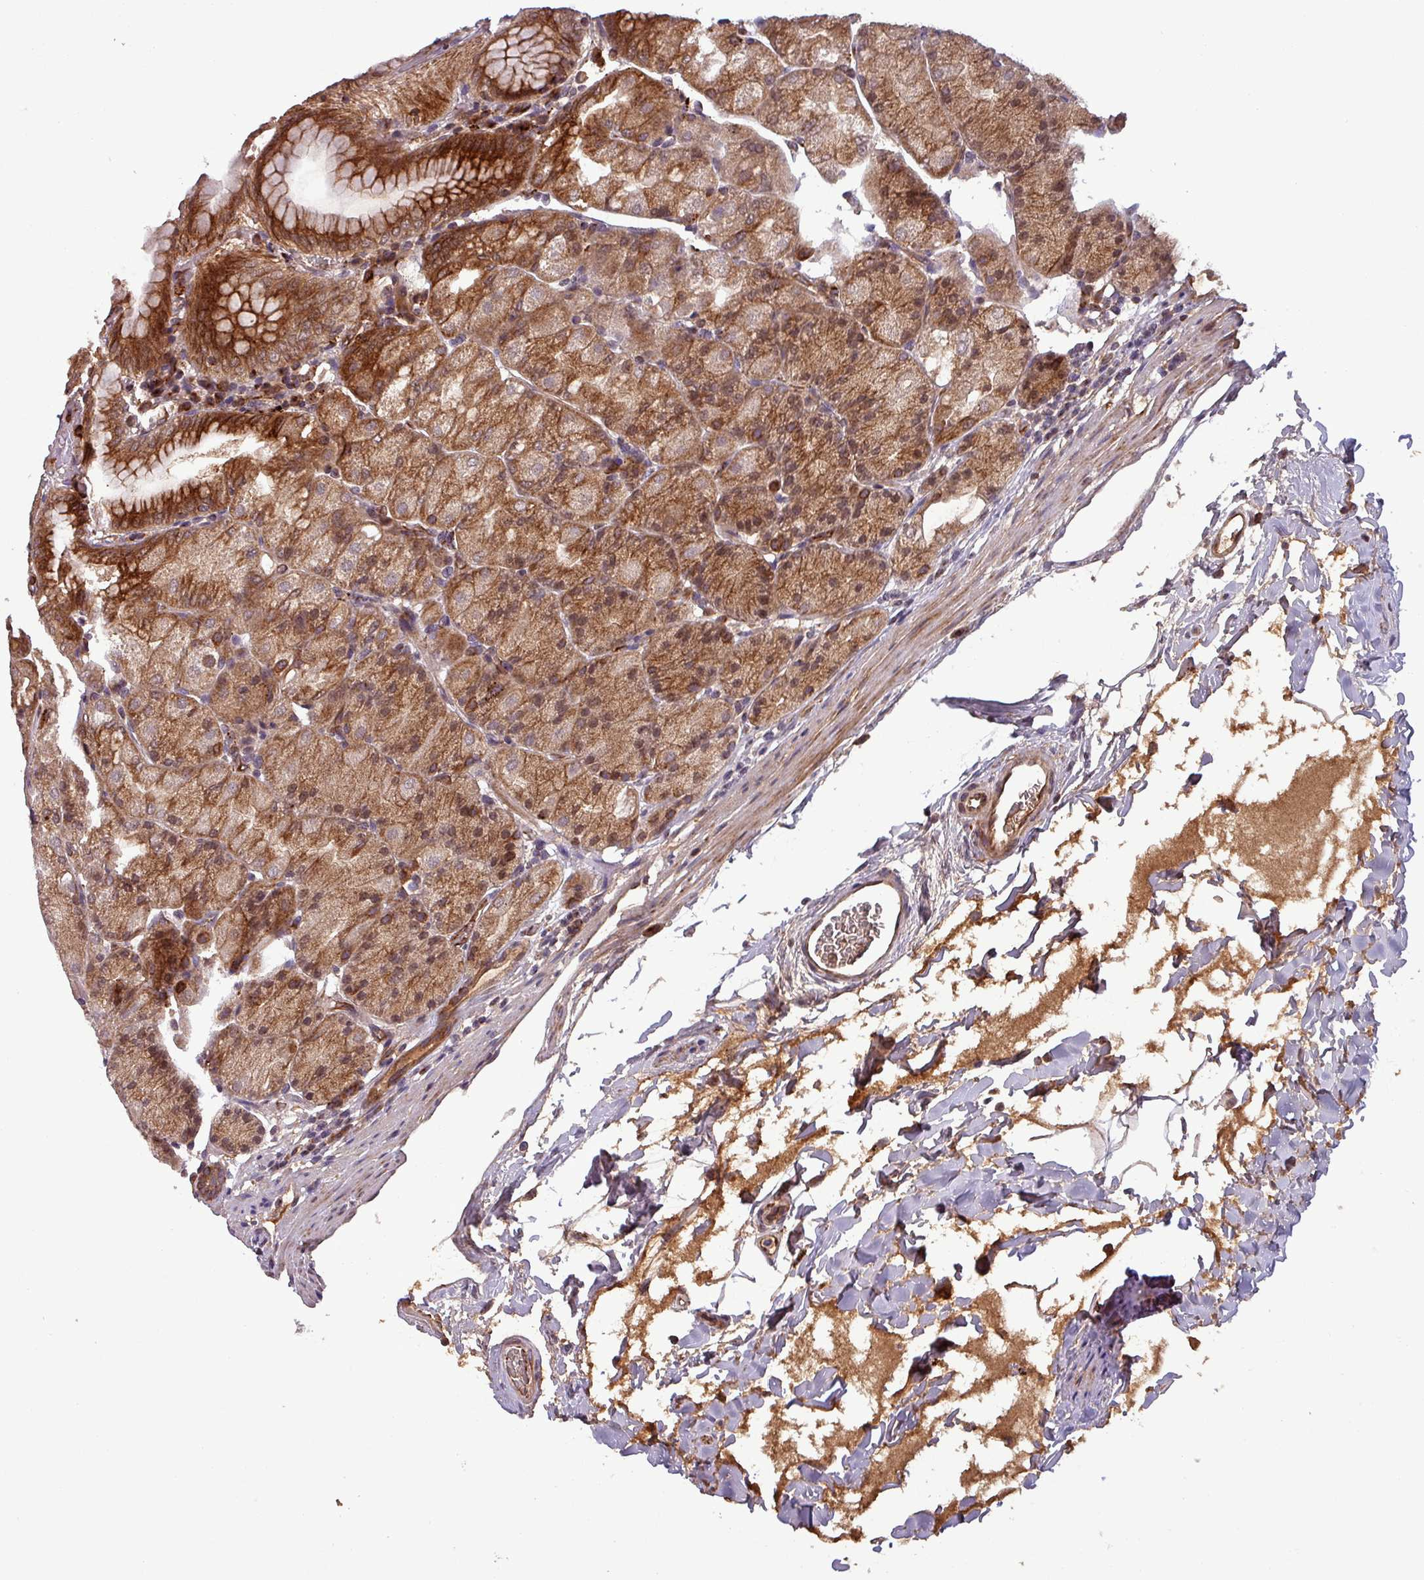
{"staining": {"intensity": "strong", "quantity": ">75%", "location": "cytoplasmic/membranous,nuclear"}, "tissue": "stomach", "cell_type": "Glandular cells", "image_type": "normal", "snomed": [{"axis": "morphology", "description": "Normal tissue, NOS"}, {"axis": "topography", "description": "Stomach, upper"}, {"axis": "topography", "description": "Stomach, lower"}], "caption": "DAB immunohistochemical staining of benign human stomach exhibits strong cytoplasmic/membranous,nuclear protein expression in about >75% of glandular cells.", "gene": "PUS1", "patient": {"sex": "male", "age": 62}}